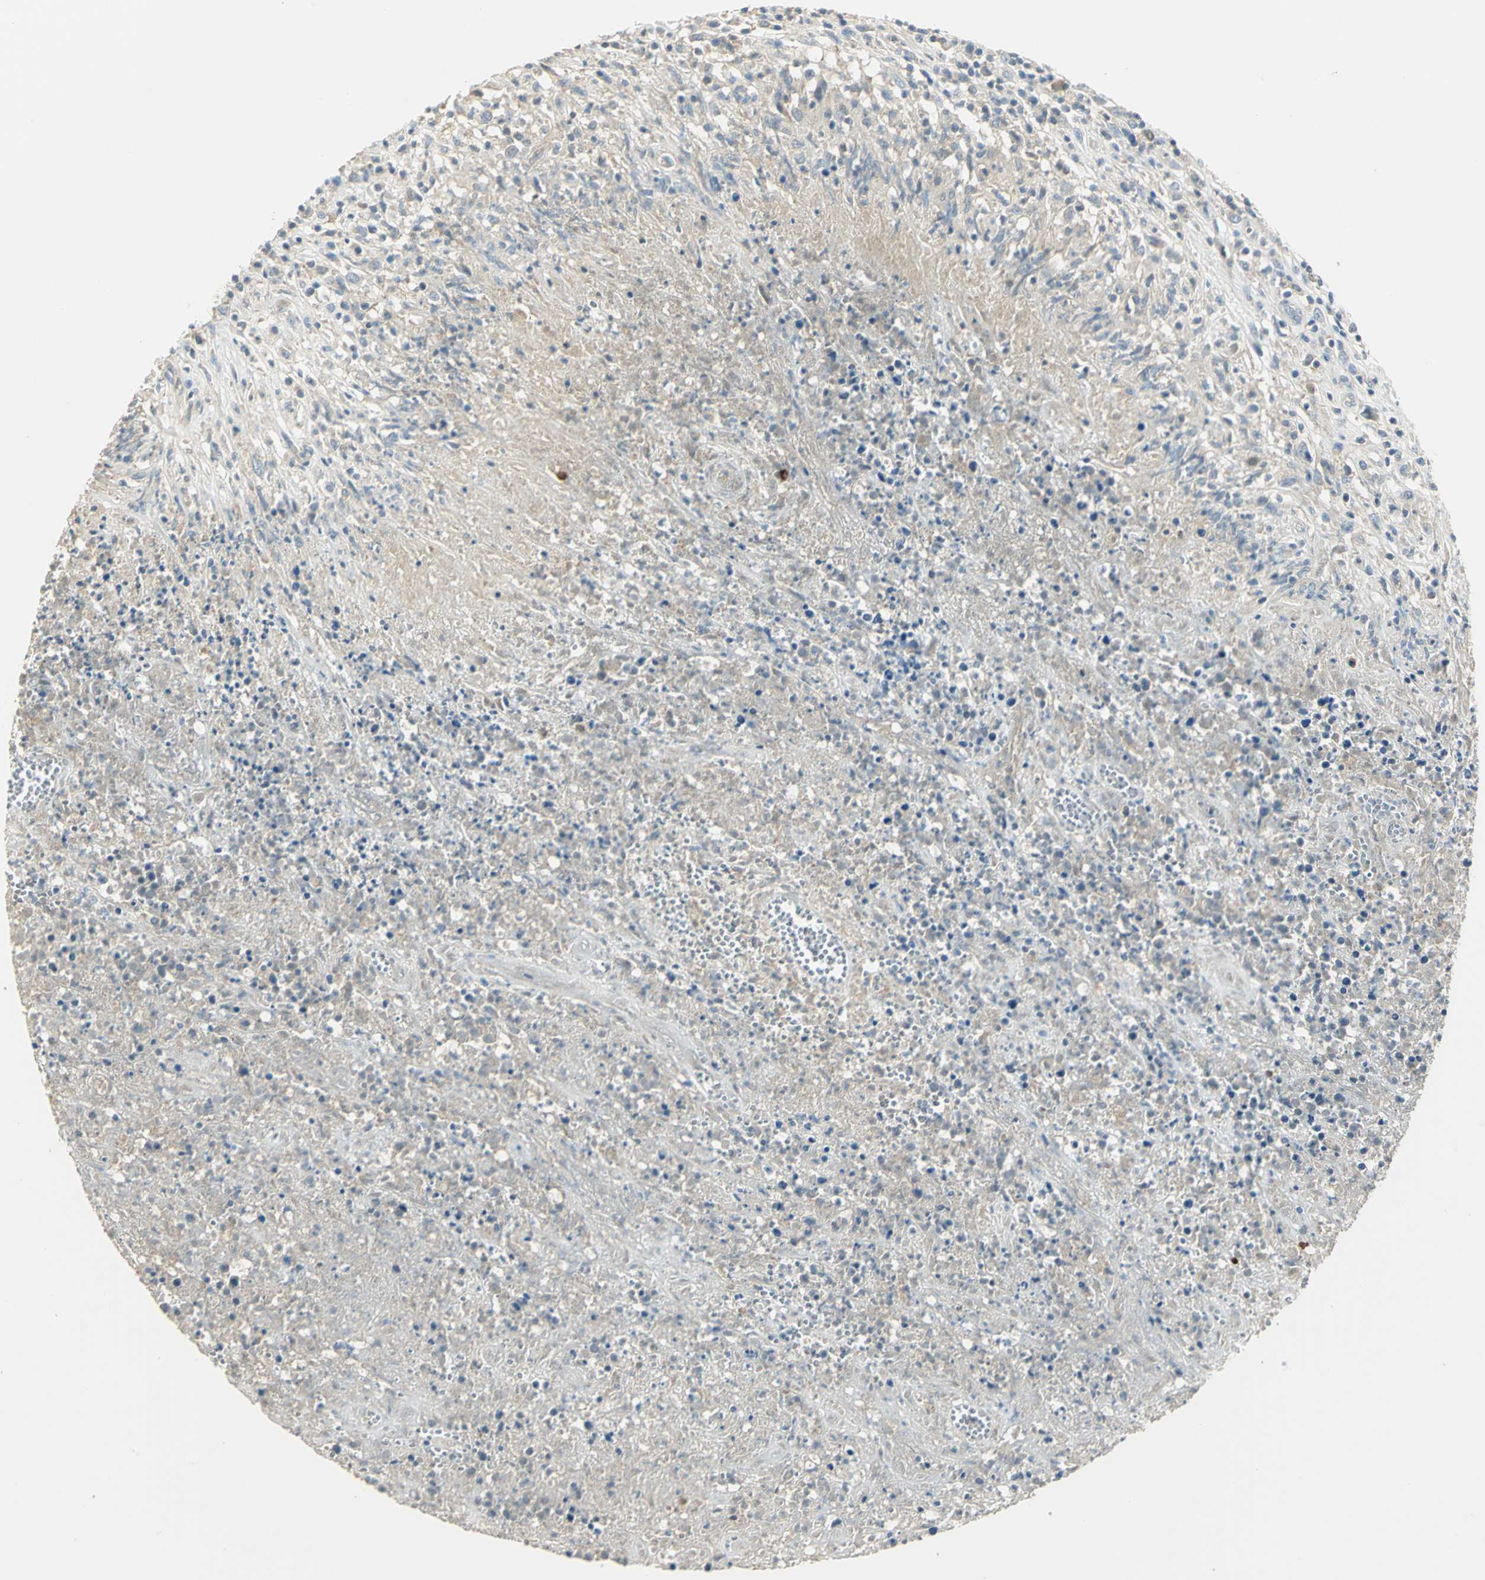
{"staining": {"intensity": "negative", "quantity": "none", "location": "none"}, "tissue": "lymphoma", "cell_type": "Tumor cells", "image_type": "cancer", "snomed": [{"axis": "morphology", "description": "Malignant lymphoma, non-Hodgkin's type, High grade"}, {"axis": "topography", "description": "Lymph node"}], "caption": "Immunohistochemistry (IHC) micrograph of neoplastic tissue: malignant lymphoma, non-Hodgkin's type (high-grade) stained with DAB exhibits no significant protein expression in tumor cells. Nuclei are stained in blue.", "gene": "PROC", "patient": {"sex": "female", "age": 84}}